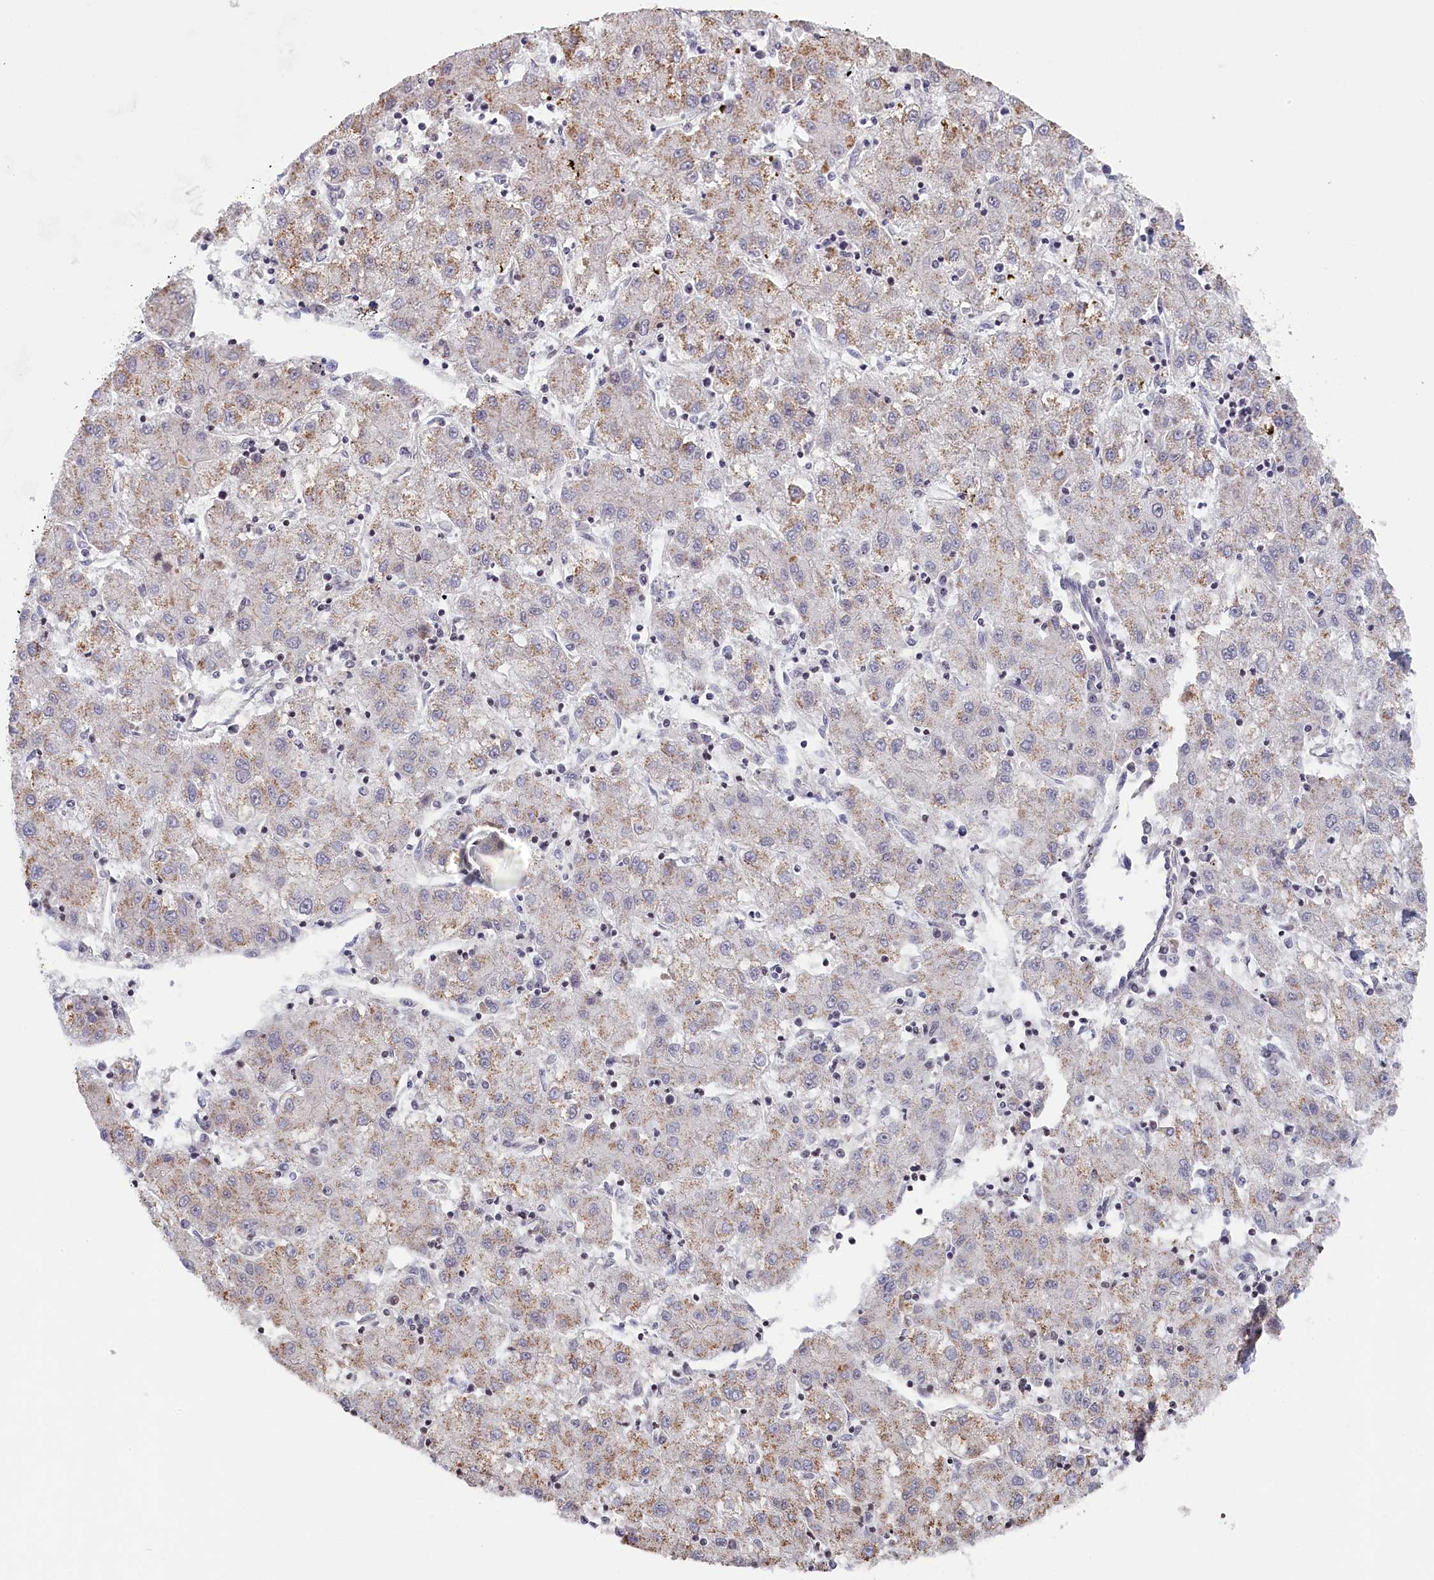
{"staining": {"intensity": "weak", "quantity": "25%-75%", "location": "cytoplasmic/membranous"}, "tissue": "liver cancer", "cell_type": "Tumor cells", "image_type": "cancer", "snomed": [{"axis": "morphology", "description": "Carcinoma, Hepatocellular, NOS"}, {"axis": "topography", "description": "Liver"}], "caption": "Protein analysis of hepatocellular carcinoma (liver) tissue exhibits weak cytoplasmic/membranous positivity in approximately 25%-75% of tumor cells.", "gene": "INTS4", "patient": {"sex": "male", "age": 72}}